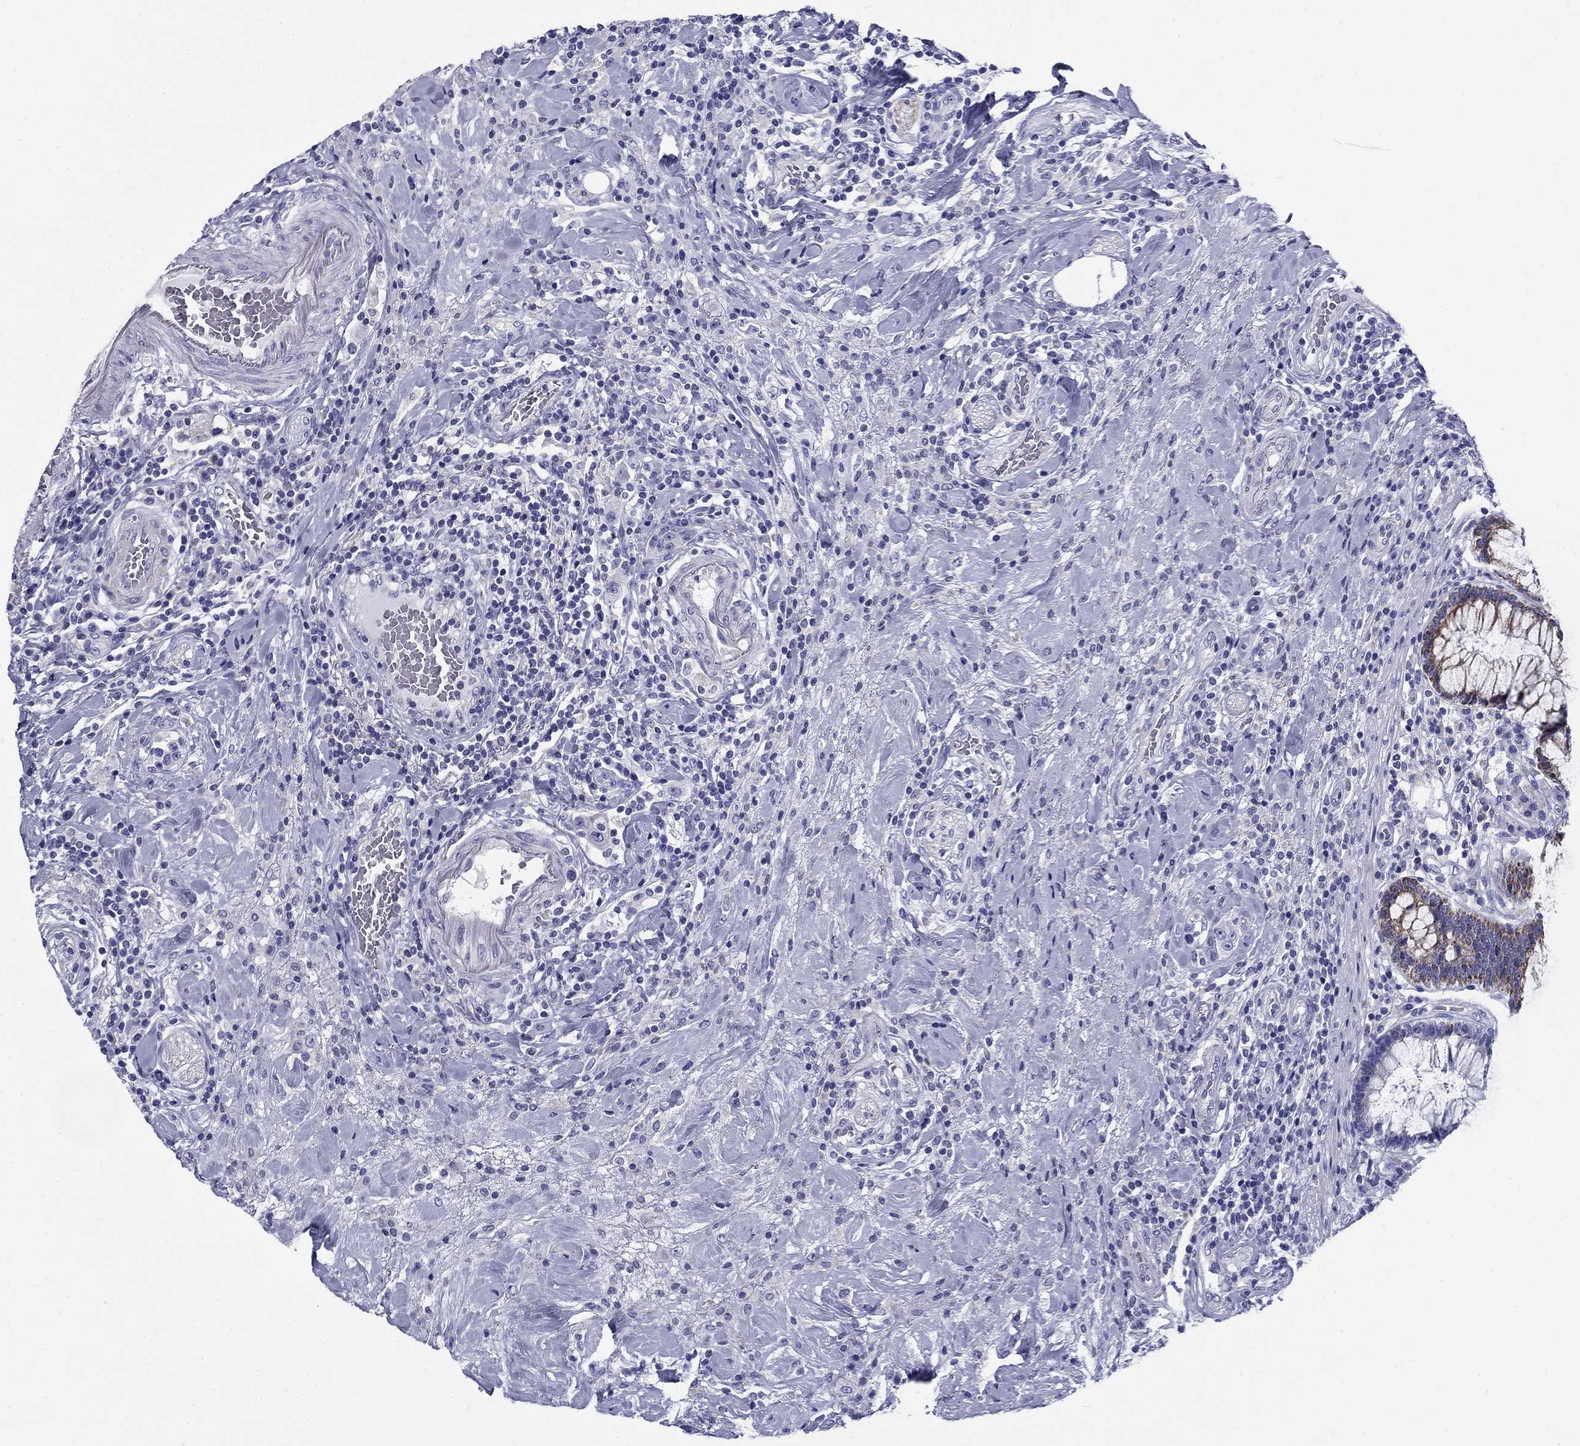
{"staining": {"intensity": "negative", "quantity": "none", "location": "none"}, "tissue": "colorectal cancer", "cell_type": "Tumor cells", "image_type": "cancer", "snomed": [{"axis": "morphology", "description": "Adenocarcinoma, NOS"}, {"axis": "topography", "description": "Colon"}], "caption": "IHC histopathology image of human colorectal cancer (adenocarcinoma) stained for a protein (brown), which reveals no staining in tumor cells.", "gene": "UPB1", "patient": {"sex": "female", "age": 69}}